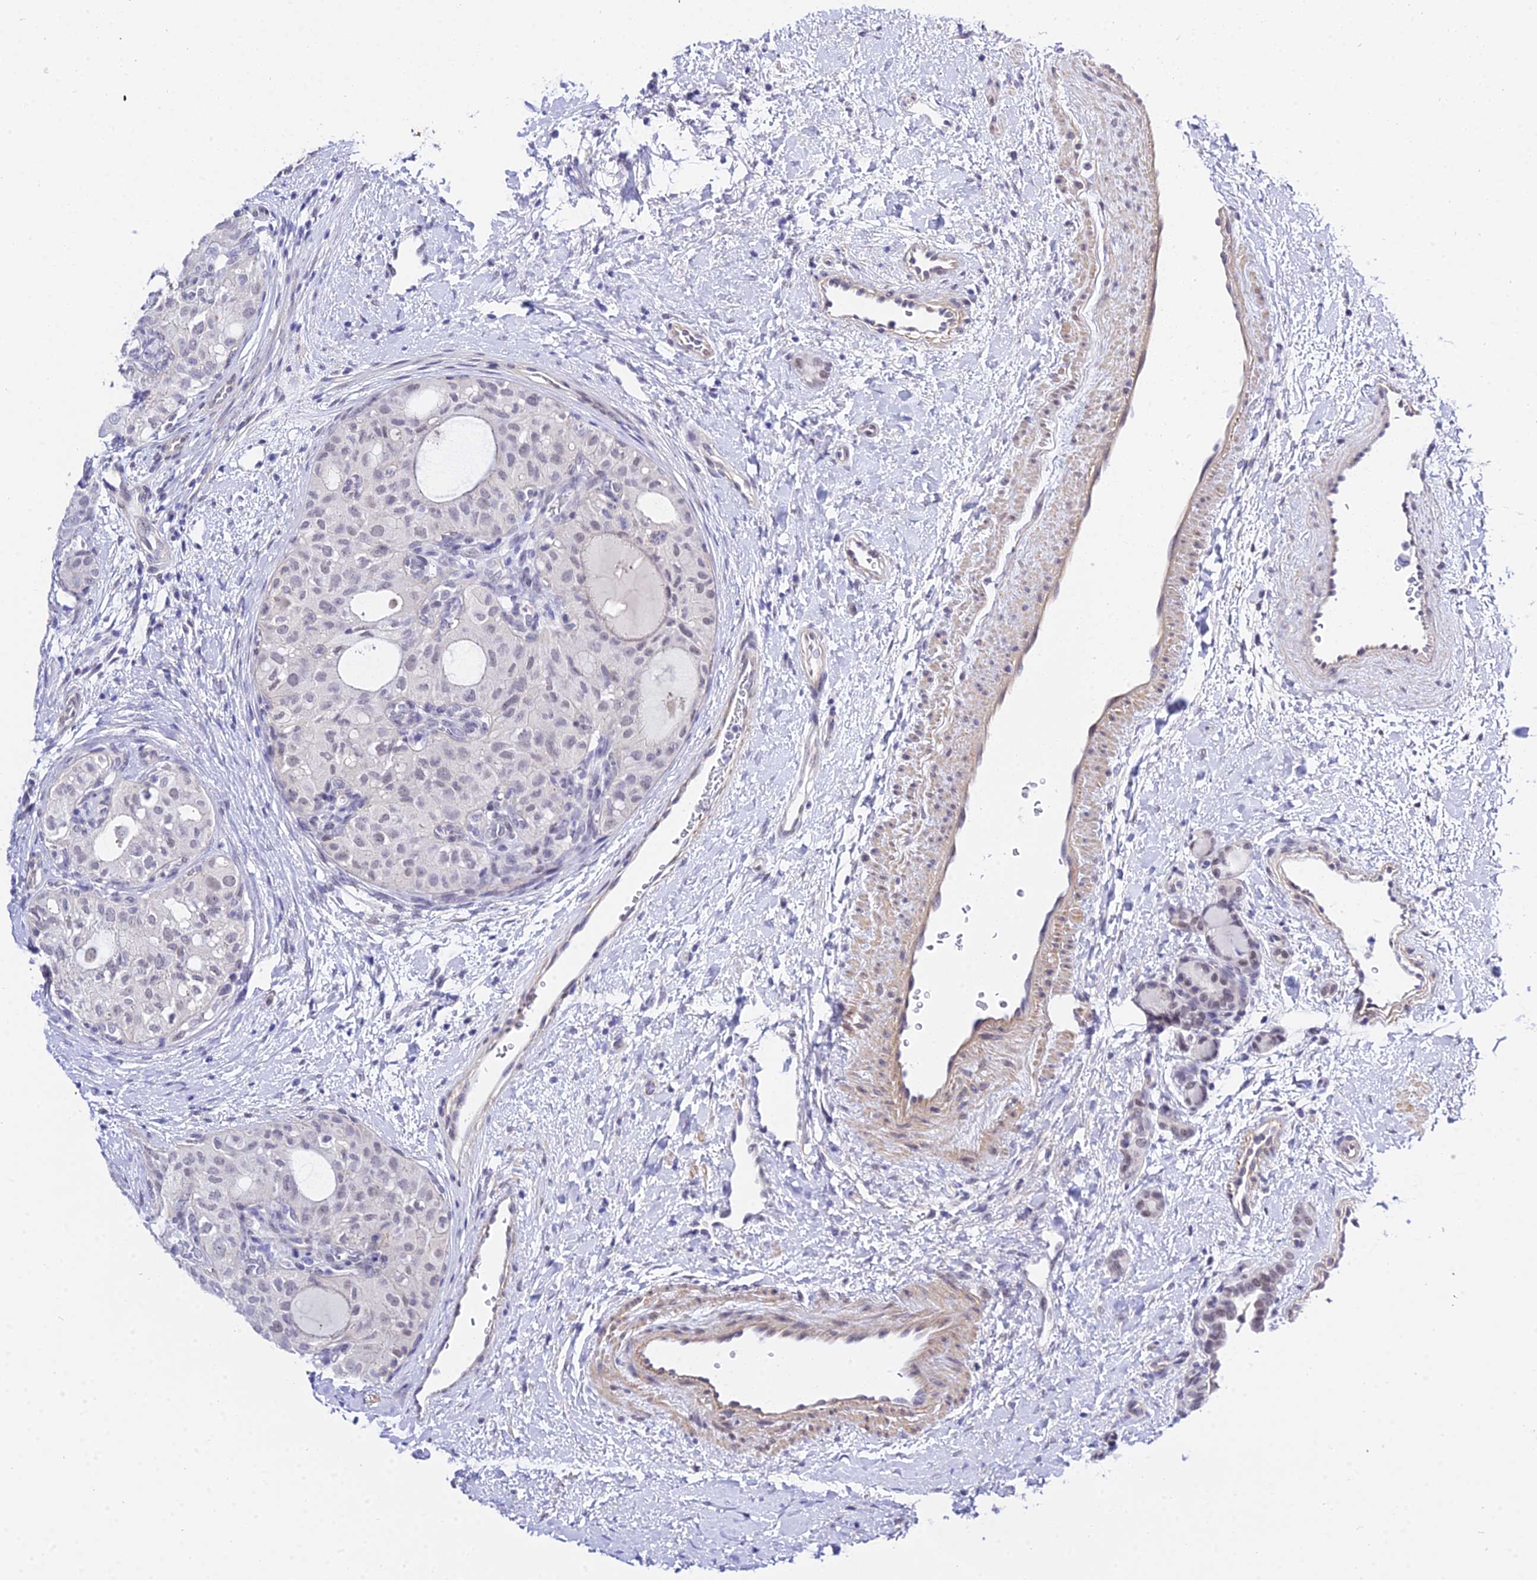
{"staining": {"intensity": "weak", "quantity": "<25%", "location": "nuclear"}, "tissue": "thyroid cancer", "cell_type": "Tumor cells", "image_type": "cancer", "snomed": [{"axis": "morphology", "description": "Follicular adenoma carcinoma, NOS"}, {"axis": "topography", "description": "Thyroid gland"}], "caption": "Thyroid follicular adenoma carcinoma stained for a protein using immunohistochemistry displays no positivity tumor cells.", "gene": "ZNF628", "patient": {"sex": "male", "age": 75}}